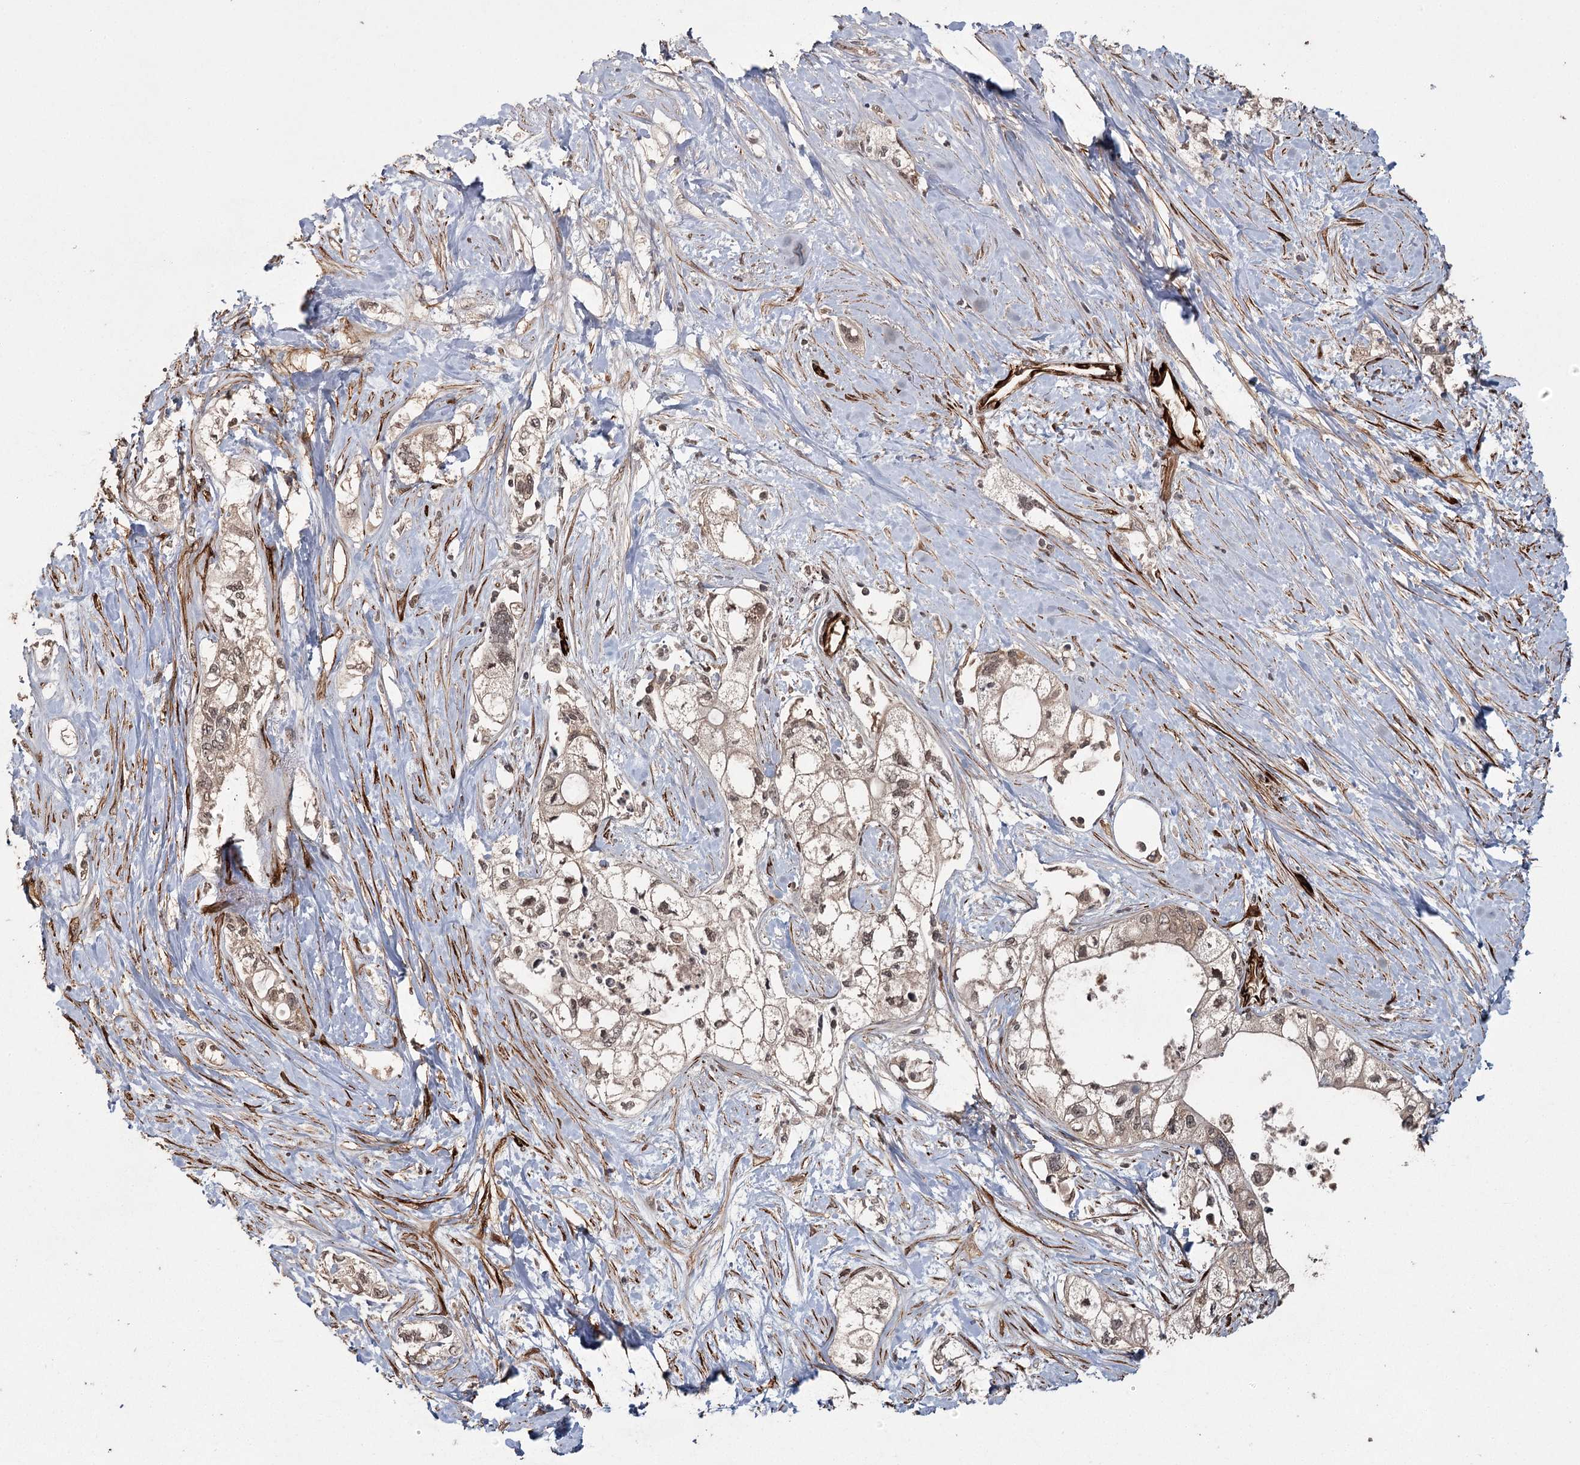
{"staining": {"intensity": "moderate", "quantity": "<25%", "location": "cytoplasmic/membranous,nuclear"}, "tissue": "pancreatic cancer", "cell_type": "Tumor cells", "image_type": "cancer", "snomed": [{"axis": "morphology", "description": "Adenocarcinoma, NOS"}, {"axis": "topography", "description": "Pancreas"}], "caption": "A high-resolution micrograph shows IHC staining of adenocarcinoma (pancreatic), which reveals moderate cytoplasmic/membranous and nuclear expression in approximately <25% of tumor cells. (Brightfield microscopy of DAB IHC at high magnification).", "gene": "RPAP3", "patient": {"sex": "male", "age": 70}}